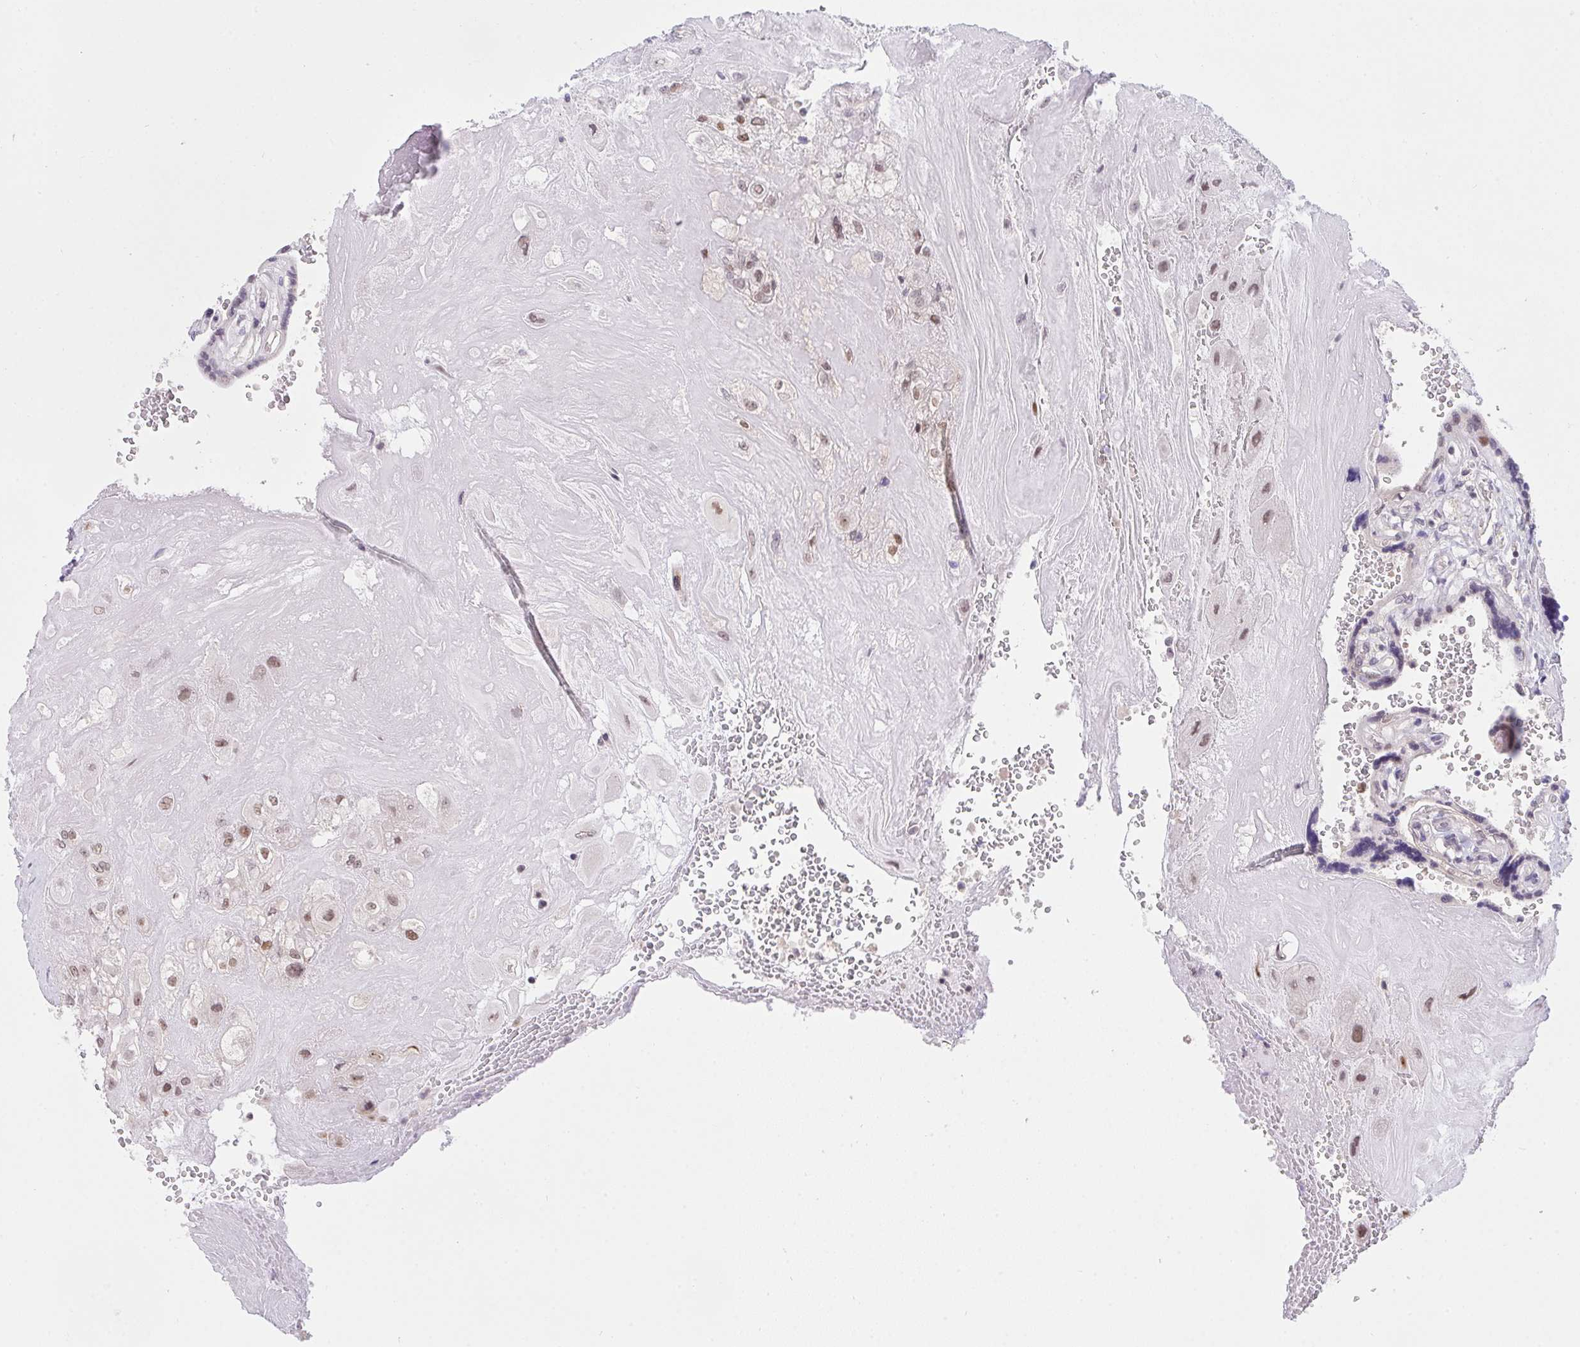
{"staining": {"intensity": "weak", "quantity": ">75%", "location": "nuclear"}, "tissue": "placenta", "cell_type": "Decidual cells", "image_type": "normal", "snomed": [{"axis": "morphology", "description": "Normal tissue, NOS"}, {"axis": "topography", "description": "Placenta"}], "caption": "Weak nuclear positivity for a protein is identified in about >75% of decidual cells of normal placenta using immunohistochemistry.", "gene": "RFC4", "patient": {"sex": "female", "age": 32}}